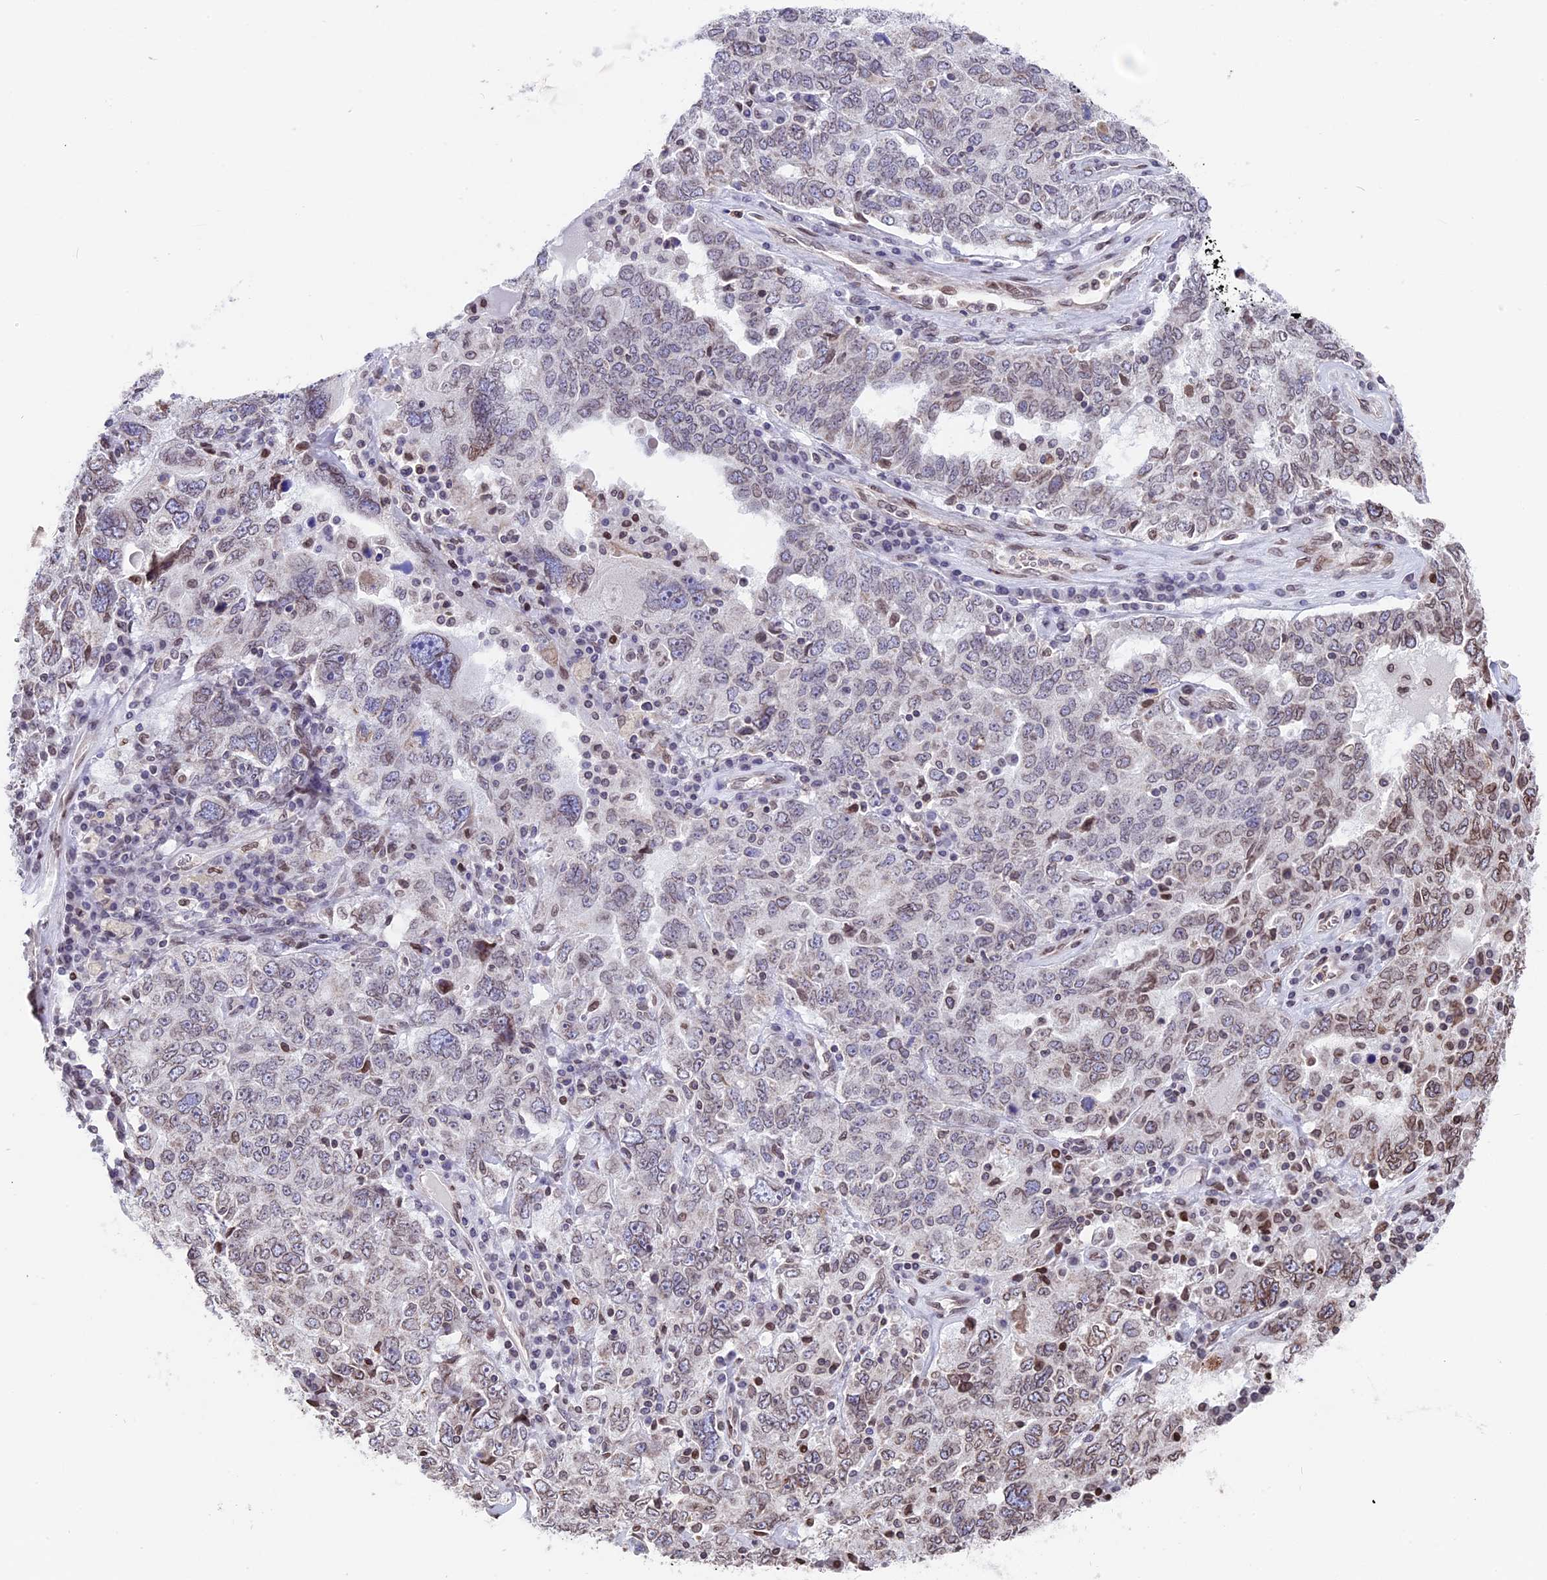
{"staining": {"intensity": "moderate", "quantity": "25%-75%", "location": "cytoplasmic/membranous,nuclear"}, "tissue": "ovarian cancer", "cell_type": "Tumor cells", "image_type": "cancer", "snomed": [{"axis": "morphology", "description": "Carcinoma, endometroid"}, {"axis": "topography", "description": "Ovary"}], "caption": "DAB immunohistochemical staining of ovarian endometroid carcinoma demonstrates moderate cytoplasmic/membranous and nuclear protein expression in about 25%-75% of tumor cells.", "gene": "PTCHD4", "patient": {"sex": "female", "age": 62}}